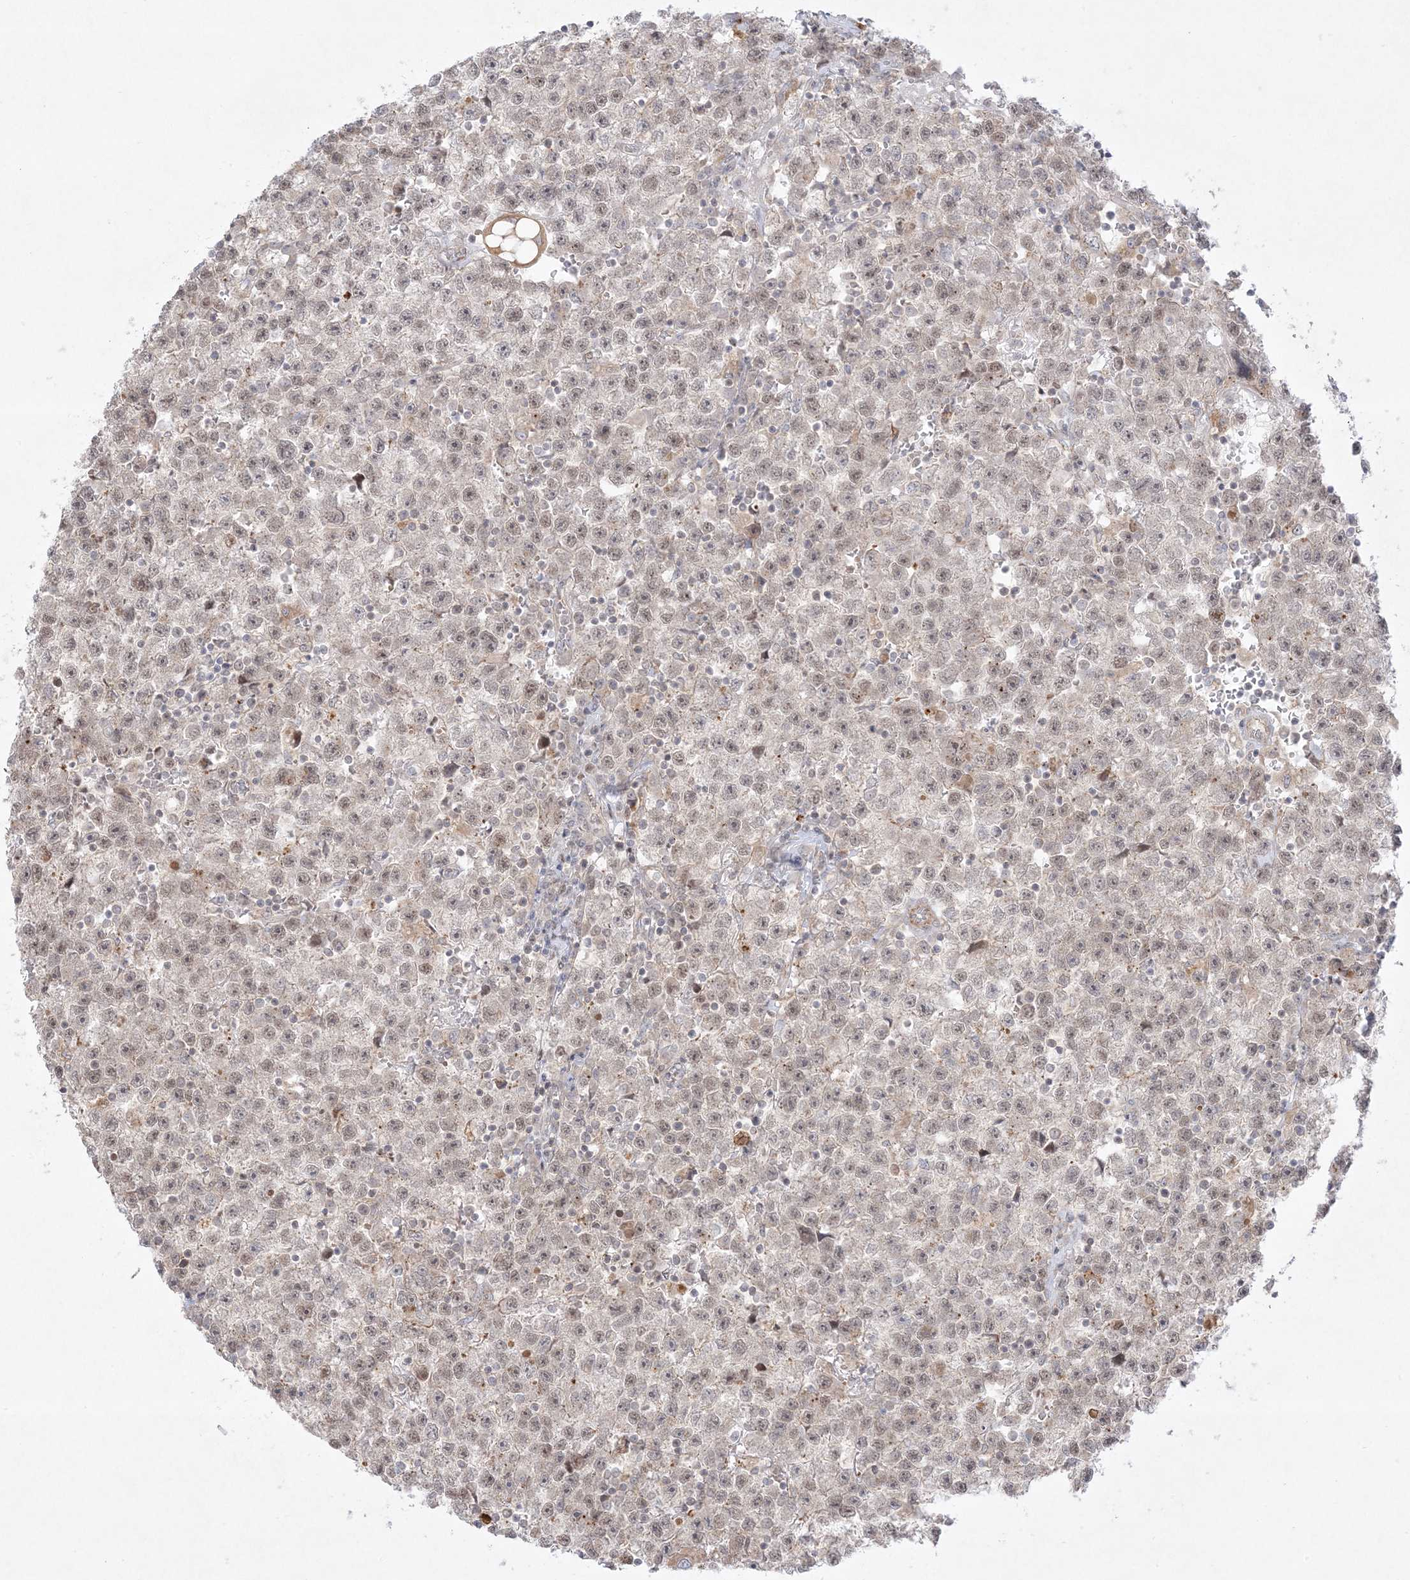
{"staining": {"intensity": "weak", "quantity": ">75%", "location": "nuclear"}, "tissue": "testis cancer", "cell_type": "Tumor cells", "image_type": "cancer", "snomed": [{"axis": "morphology", "description": "Seminoma, NOS"}, {"axis": "topography", "description": "Testis"}], "caption": "Immunohistochemistry of testis cancer displays low levels of weak nuclear positivity in about >75% of tumor cells.", "gene": "PTK6", "patient": {"sex": "male", "age": 22}}